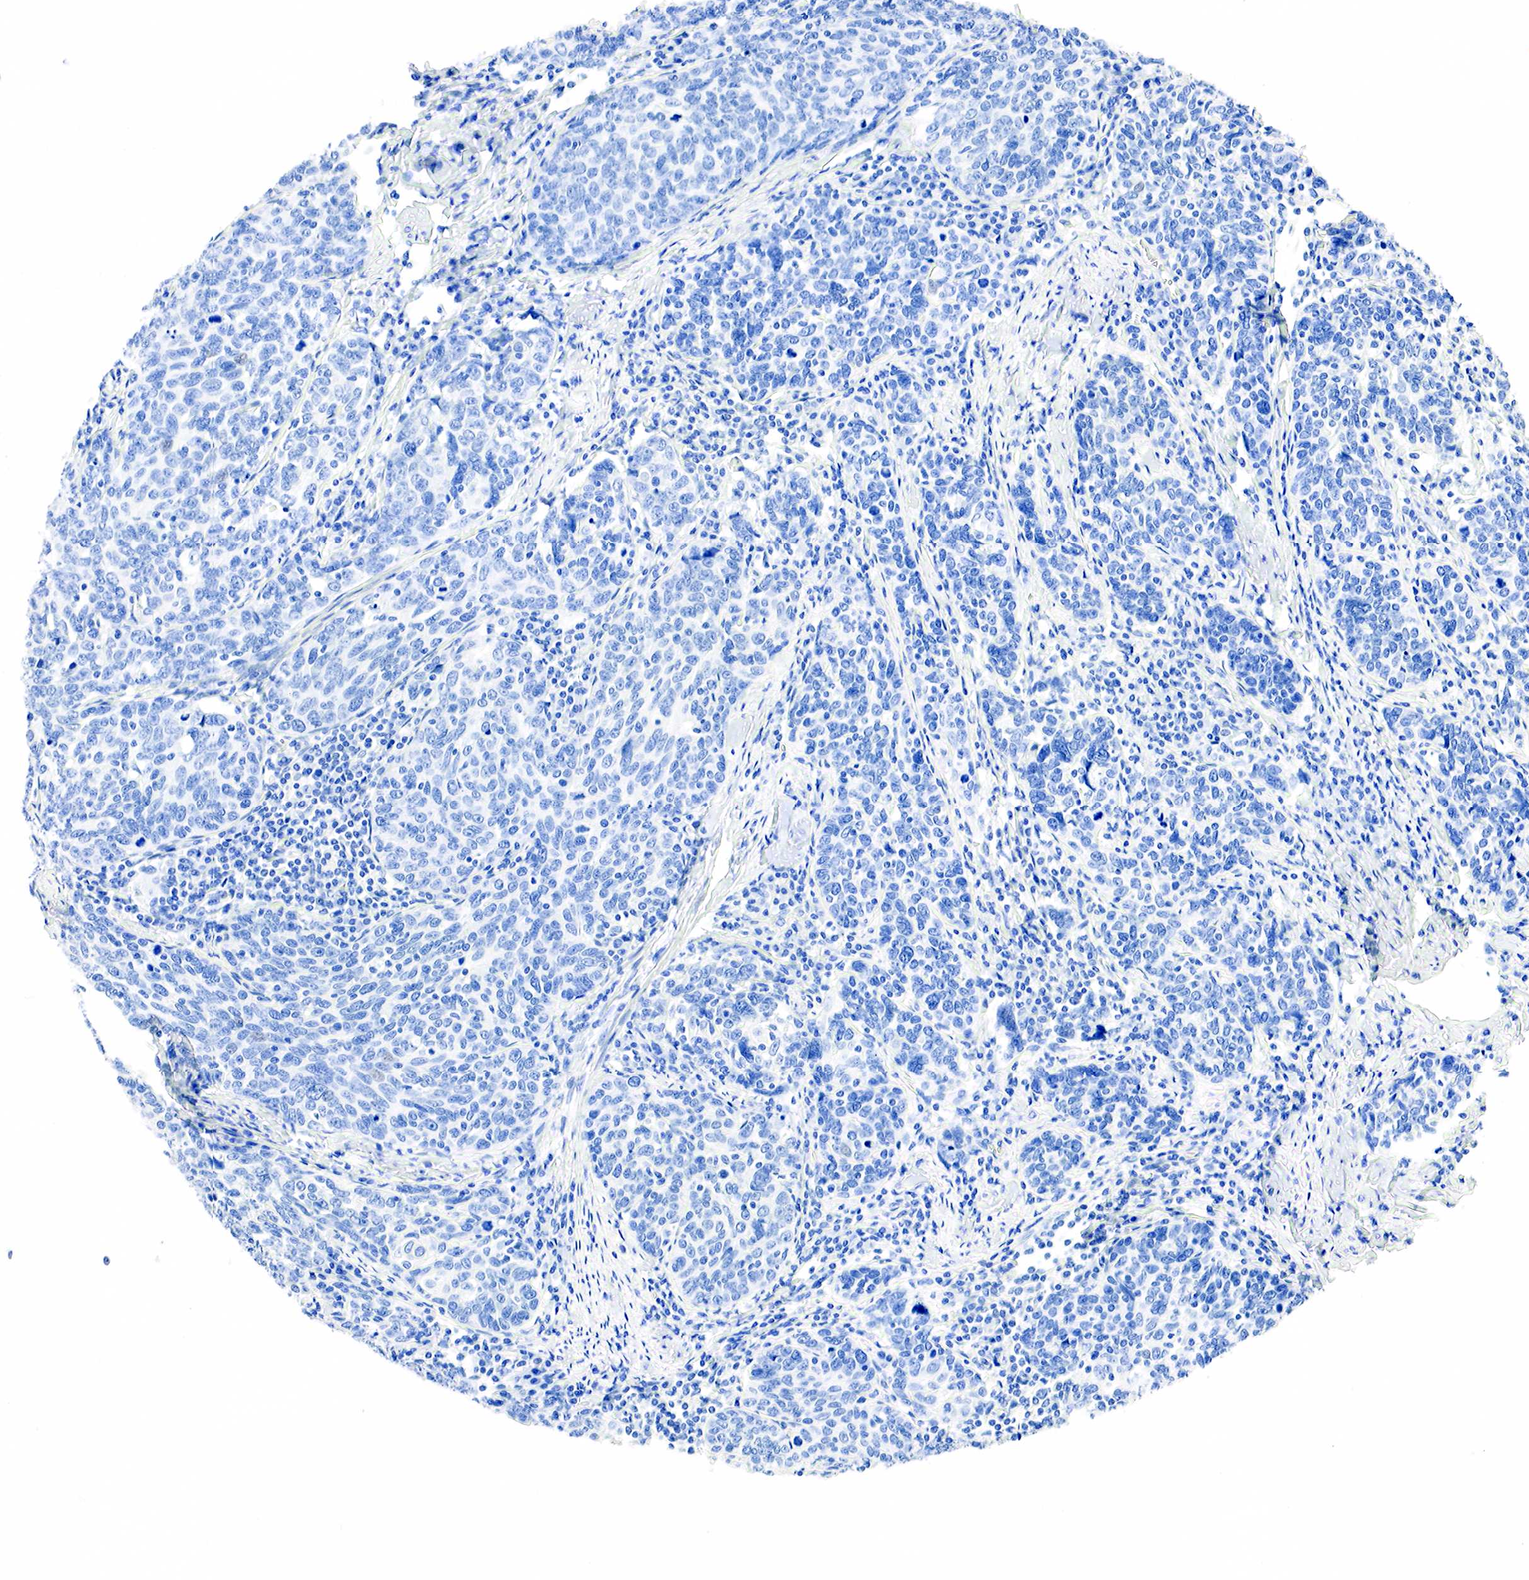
{"staining": {"intensity": "negative", "quantity": "none", "location": "none"}, "tissue": "cervical cancer", "cell_type": "Tumor cells", "image_type": "cancer", "snomed": [{"axis": "morphology", "description": "Squamous cell carcinoma, NOS"}, {"axis": "topography", "description": "Cervix"}], "caption": "DAB (3,3'-diaminobenzidine) immunohistochemical staining of cervical squamous cell carcinoma exhibits no significant staining in tumor cells.", "gene": "PTH", "patient": {"sex": "female", "age": 41}}